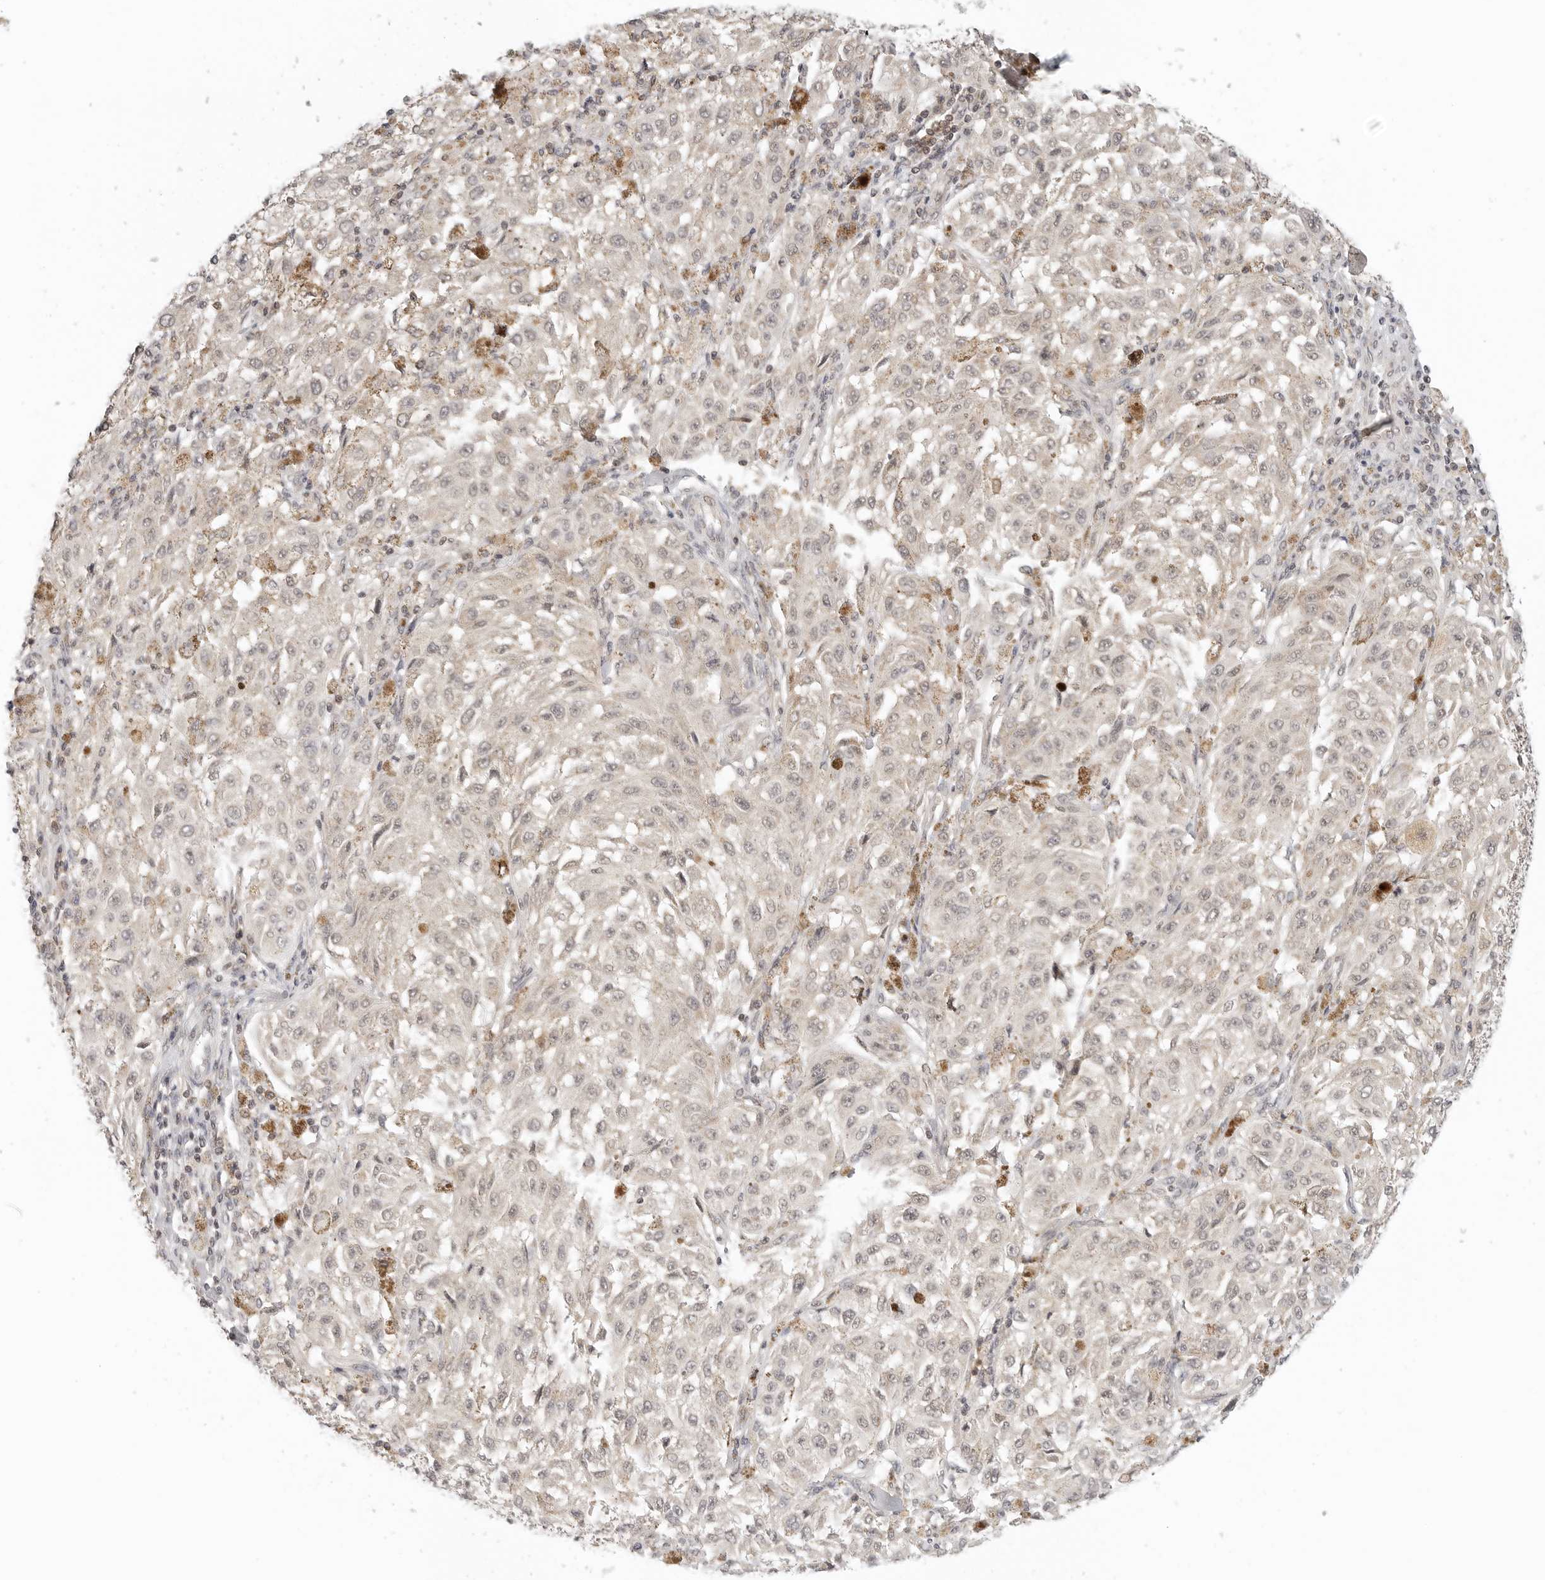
{"staining": {"intensity": "weak", "quantity": "25%-75%", "location": "cytoplasmic/membranous,nuclear"}, "tissue": "melanoma", "cell_type": "Tumor cells", "image_type": "cancer", "snomed": [{"axis": "morphology", "description": "Malignant melanoma, NOS"}, {"axis": "topography", "description": "Skin"}], "caption": "Immunohistochemical staining of human malignant melanoma displays low levels of weak cytoplasmic/membranous and nuclear expression in about 25%-75% of tumor cells.", "gene": "METAP1", "patient": {"sex": "female", "age": 64}}